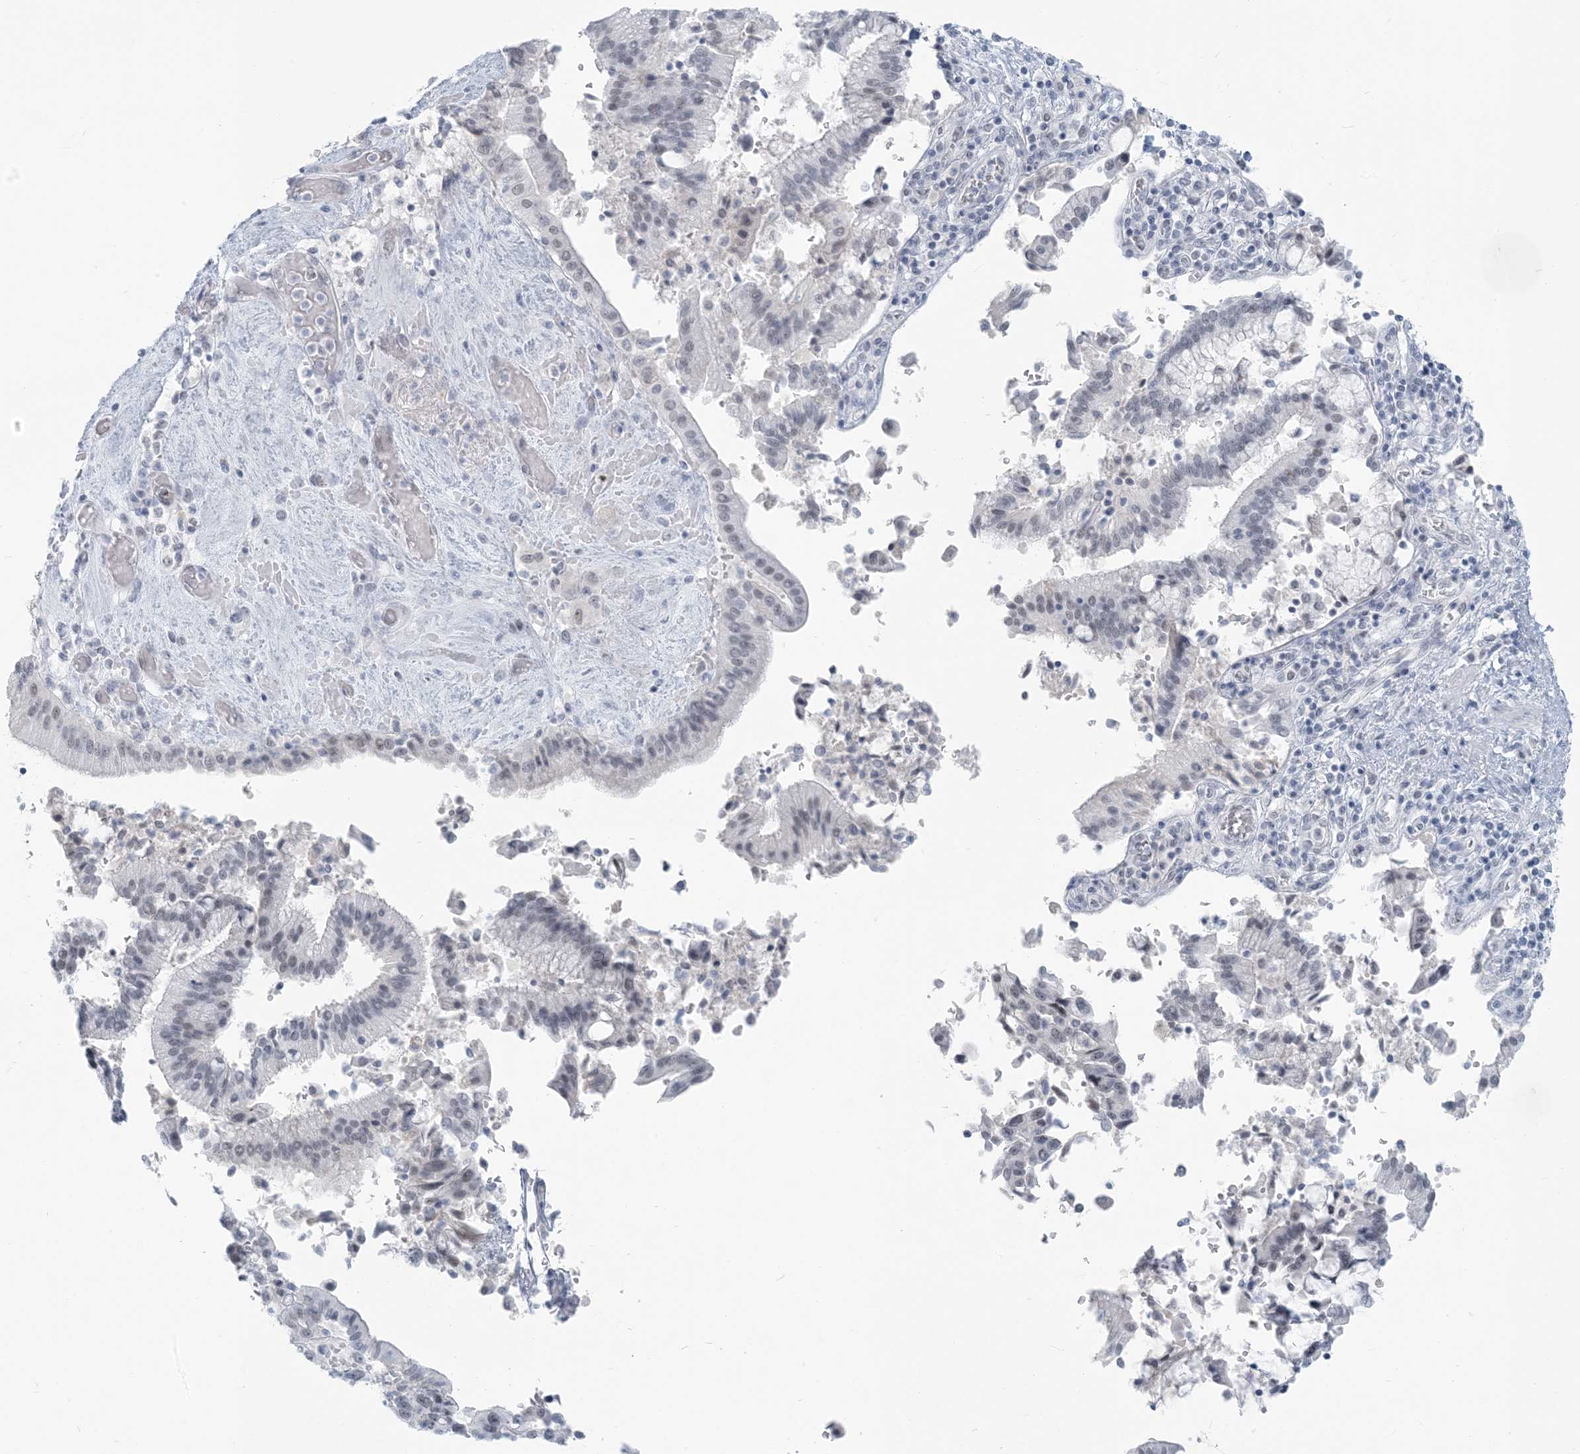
{"staining": {"intensity": "negative", "quantity": "none", "location": "none"}, "tissue": "pancreatic cancer", "cell_type": "Tumor cells", "image_type": "cancer", "snomed": [{"axis": "morphology", "description": "Adenocarcinoma, NOS"}, {"axis": "topography", "description": "Pancreas"}], "caption": "A high-resolution histopathology image shows immunohistochemistry staining of pancreatic adenocarcinoma, which shows no significant expression in tumor cells. (Stains: DAB (3,3'-diaminobenzidine) immunohistochemistry (IHC) with hematoxylin counter stain, Microscopy: brightfield microscopy at high magnification).", "gene": "SCML1", "patient": {"sex": "male", "age": 46}}